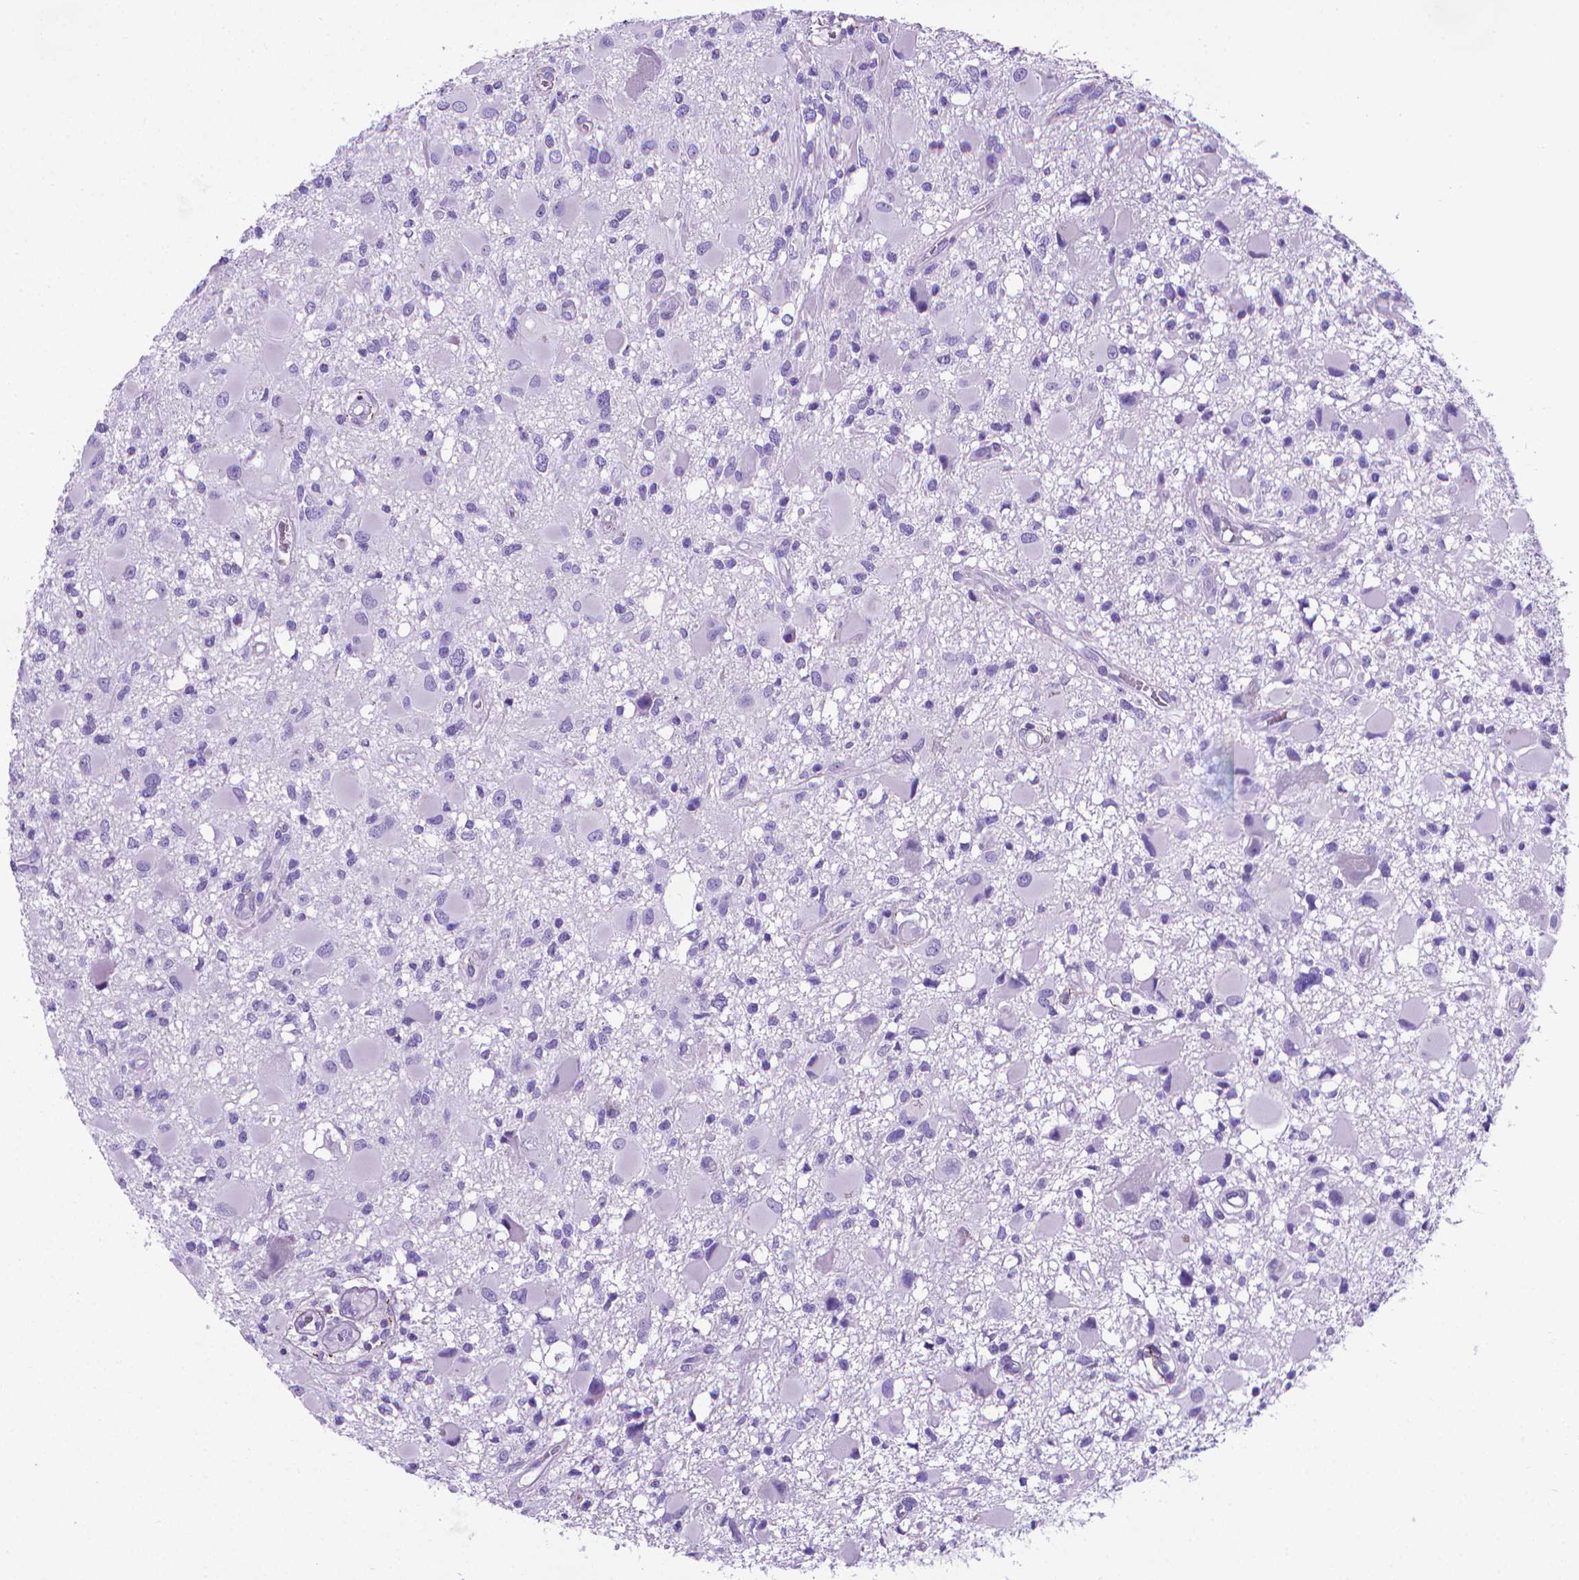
{"staining": {"intensity": "negative", "quantity": "none", "location": "none"}, "tissue": "glioma", "cell_type": "Tumor cells", "image_type": "cancer", "snomed": [{"axis": "morphology", "description": "Glioma, malignant, High grade"}, {"axis": "topography", "description": "Brain"}], "caption": "Immunohistochemistry image of neoplastic tissue: malignant glioma (high-grade) stained with DAB (3,3'-diaminobenzidine) reveals no significant protein staining in tumor cells. The staining was performed using DAB (3,3'-diaminobenzidine) to visualize the protein expression in brown, while the nuclei were stained in blue with hematoxylin (Magnification: 20x).", "gene": "MFAP2", "patient": {"sex": "male", "age": 54}}